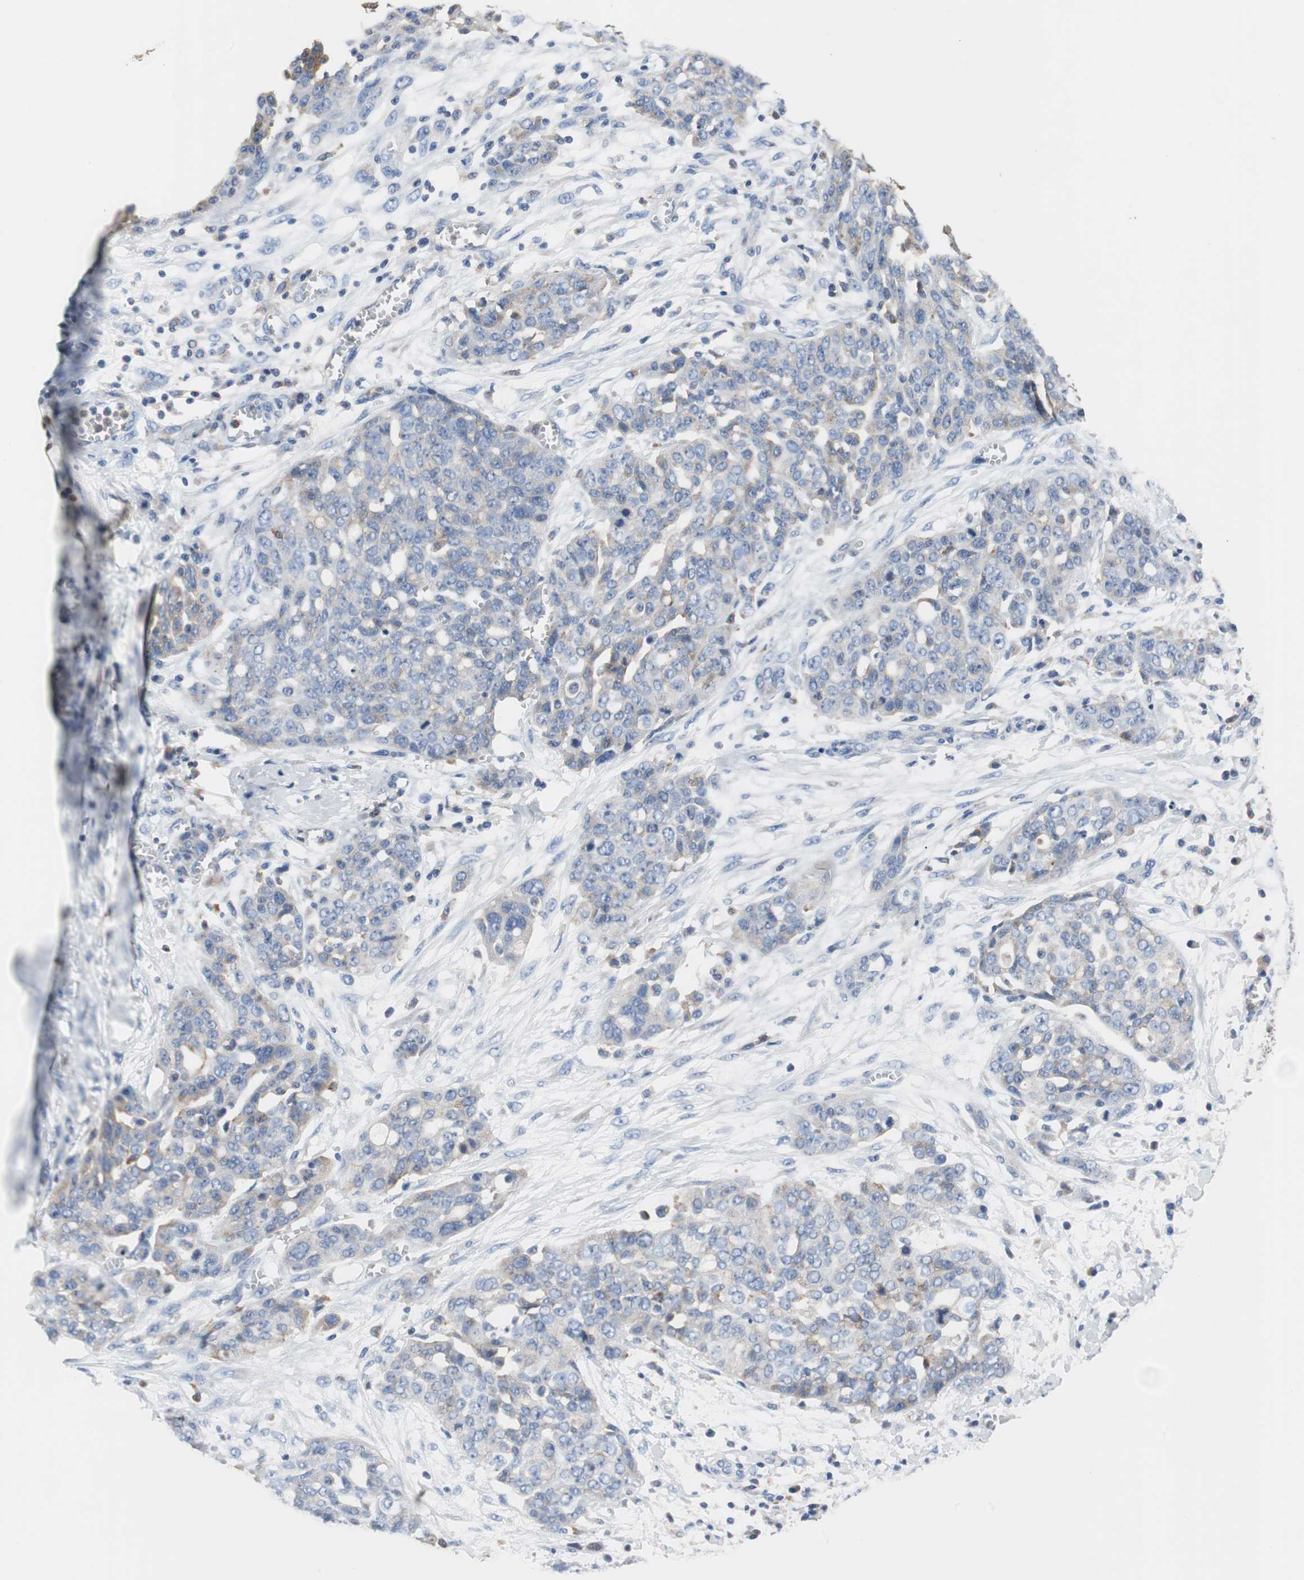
{"staining": {"intensity": "weak", "quantity": "25%-75%", "location": "cytoplasmic/membranous"}, "tissue": "ovarian cancer", "cell_type": "Tumor cells", "image_type": "cancer", "snomed": [{"axis": "morphology", "description": "Cystadenocarcinoma, serous, NOS"}, {"axis": "topography", "description": "Soft tissue"}, {"axis": "topography", "description": "Ovary"}], "caption": "Immunohistochemistry micrograph of human ovarian serous cystadenocarcinoma stained for a protein (brown), which displays low levels of weak cytoplasmic/membranous staining in about 25%-75% of tumor cells.", "gene": "VAMP8", "patient": {"sex": "female", "age": 57}}